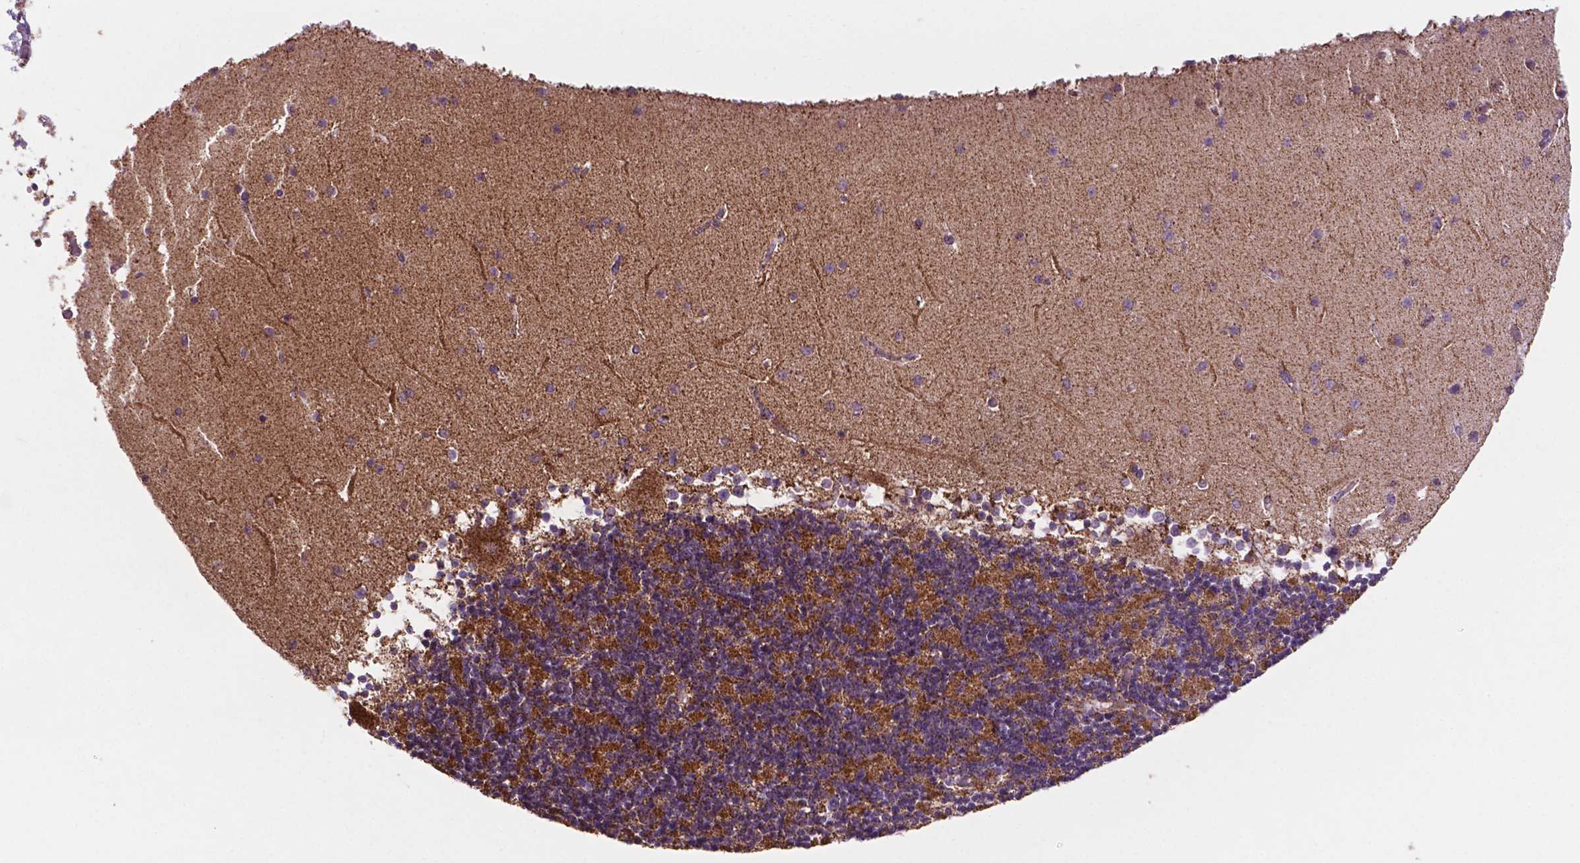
{"staining": {"intensity": "strong", "quantity": "25%-75%", "location": "cytoplasmic/membranous"}, "tissue": "cerebellum", "cell_type": "Cells in granular layer", "image_type": "normal", "snomed": [{"axis": "morphology", "description": "Normal tissue, NOS"}, {"axis": "topography", "description": "Cerebellum"}], "caption": "Cells in granular layer reveal high levels of strong cytoplasmic/membranous staining in about 25%-75% of cells in benign human cerebellum.", "gene": "HSPD1", "patient": {"sex": "female", "age": 28}}